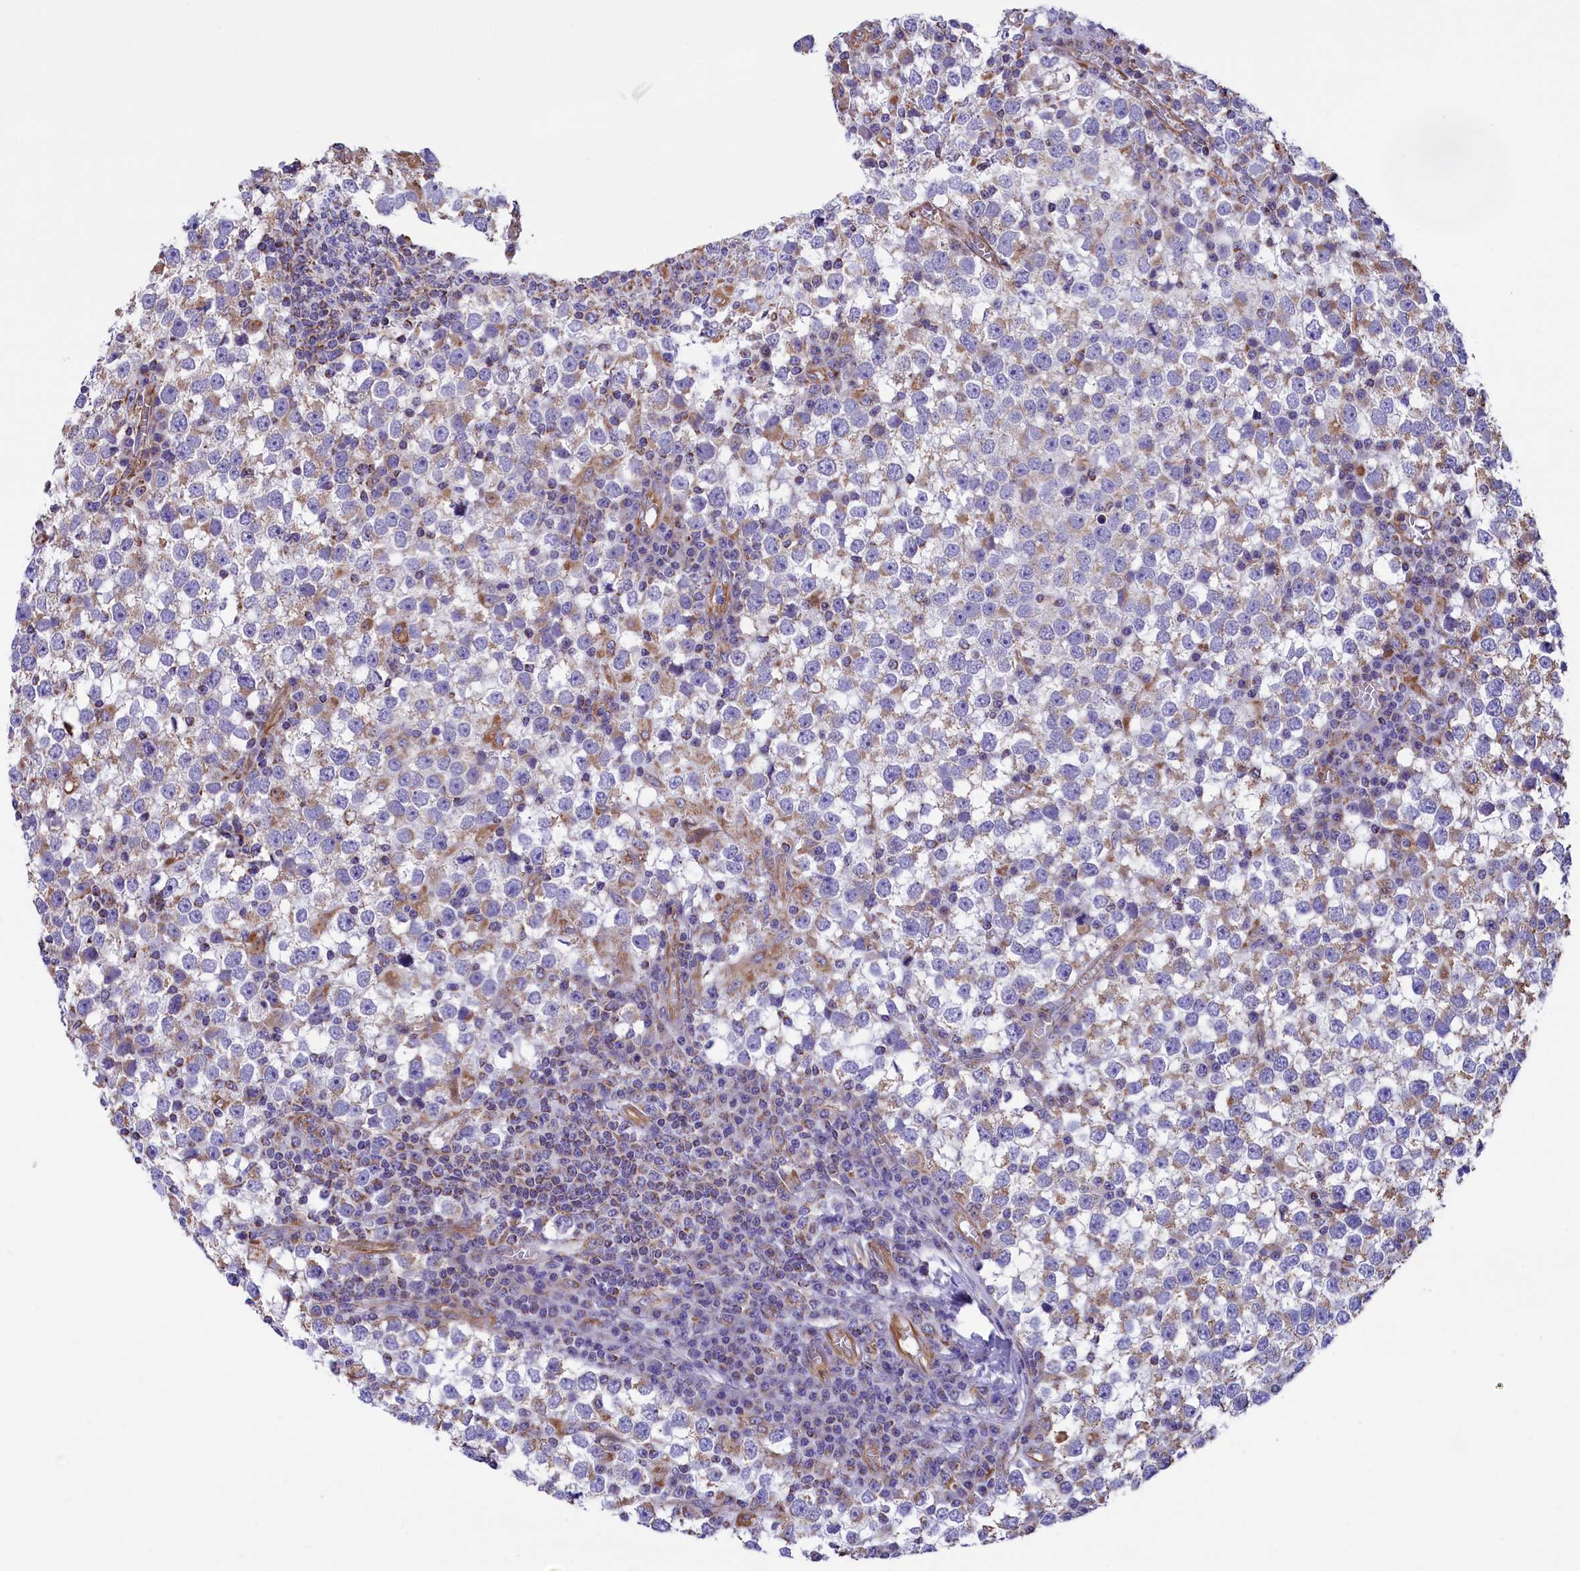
{"staining": {"intensity": "weak", "quantity": "25%-75%", "location": "cytoplasmic/membranous"}, "tissue": "testis cancer", "cell_type": "Tumor cells", "image_type": "cancer", "snomed": [{"axis": "morphology", "description": "Seminoma, NOS"}, {"axis": "topography", "description": "Testis"}], "caption": "The micrograph displays immunohistochemical staining of testis seminoma. There is weak cytoplasmic/membranous positivity is present in about 25%-75% of tumor cells. (IHC, brightfield microscopy, high magnification).", "gene": "GATB", "patient": {"sex": "male", "age": 65}}